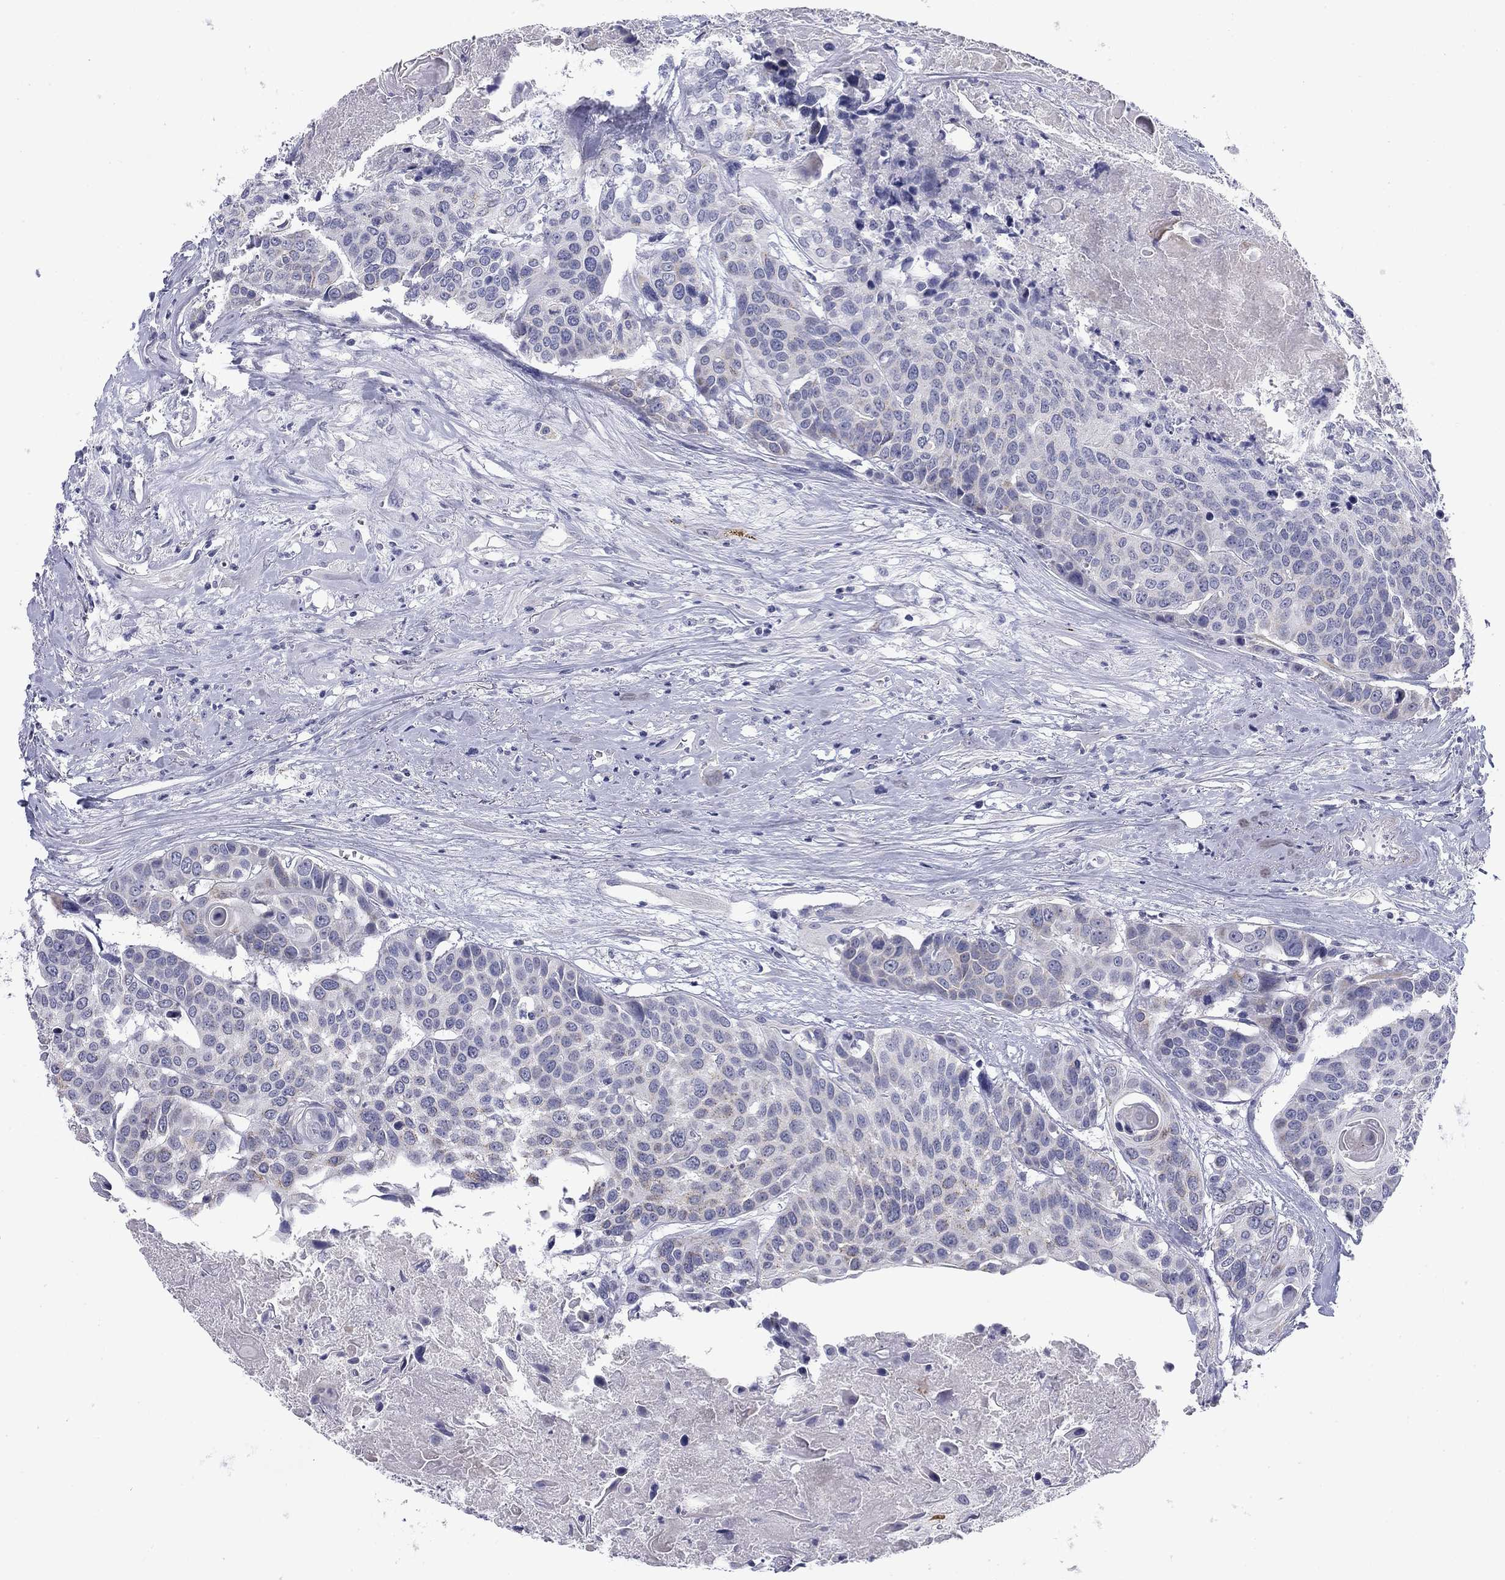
{"staining": {"intensity": "negative", "quantity": "none", "location": "none"}, "tissue": "head and neck cancer", "cell_type": "Tumor cells", "image_type": "cancer", "snomed": [{"axis": "morphology", "description": "Squamous cell carcinoma, NOS"}, {"axis": "topography", "description": "Oral tissue"}, {"axis": "topography", "description": "Head-Neck"}], "caption": "Histopathology image shows no significant protein staining in tumor cells of squamous cell carcinoma (head and neck).", "gene": "PRPH", "patient": {"sex": "male", "age": 56}}